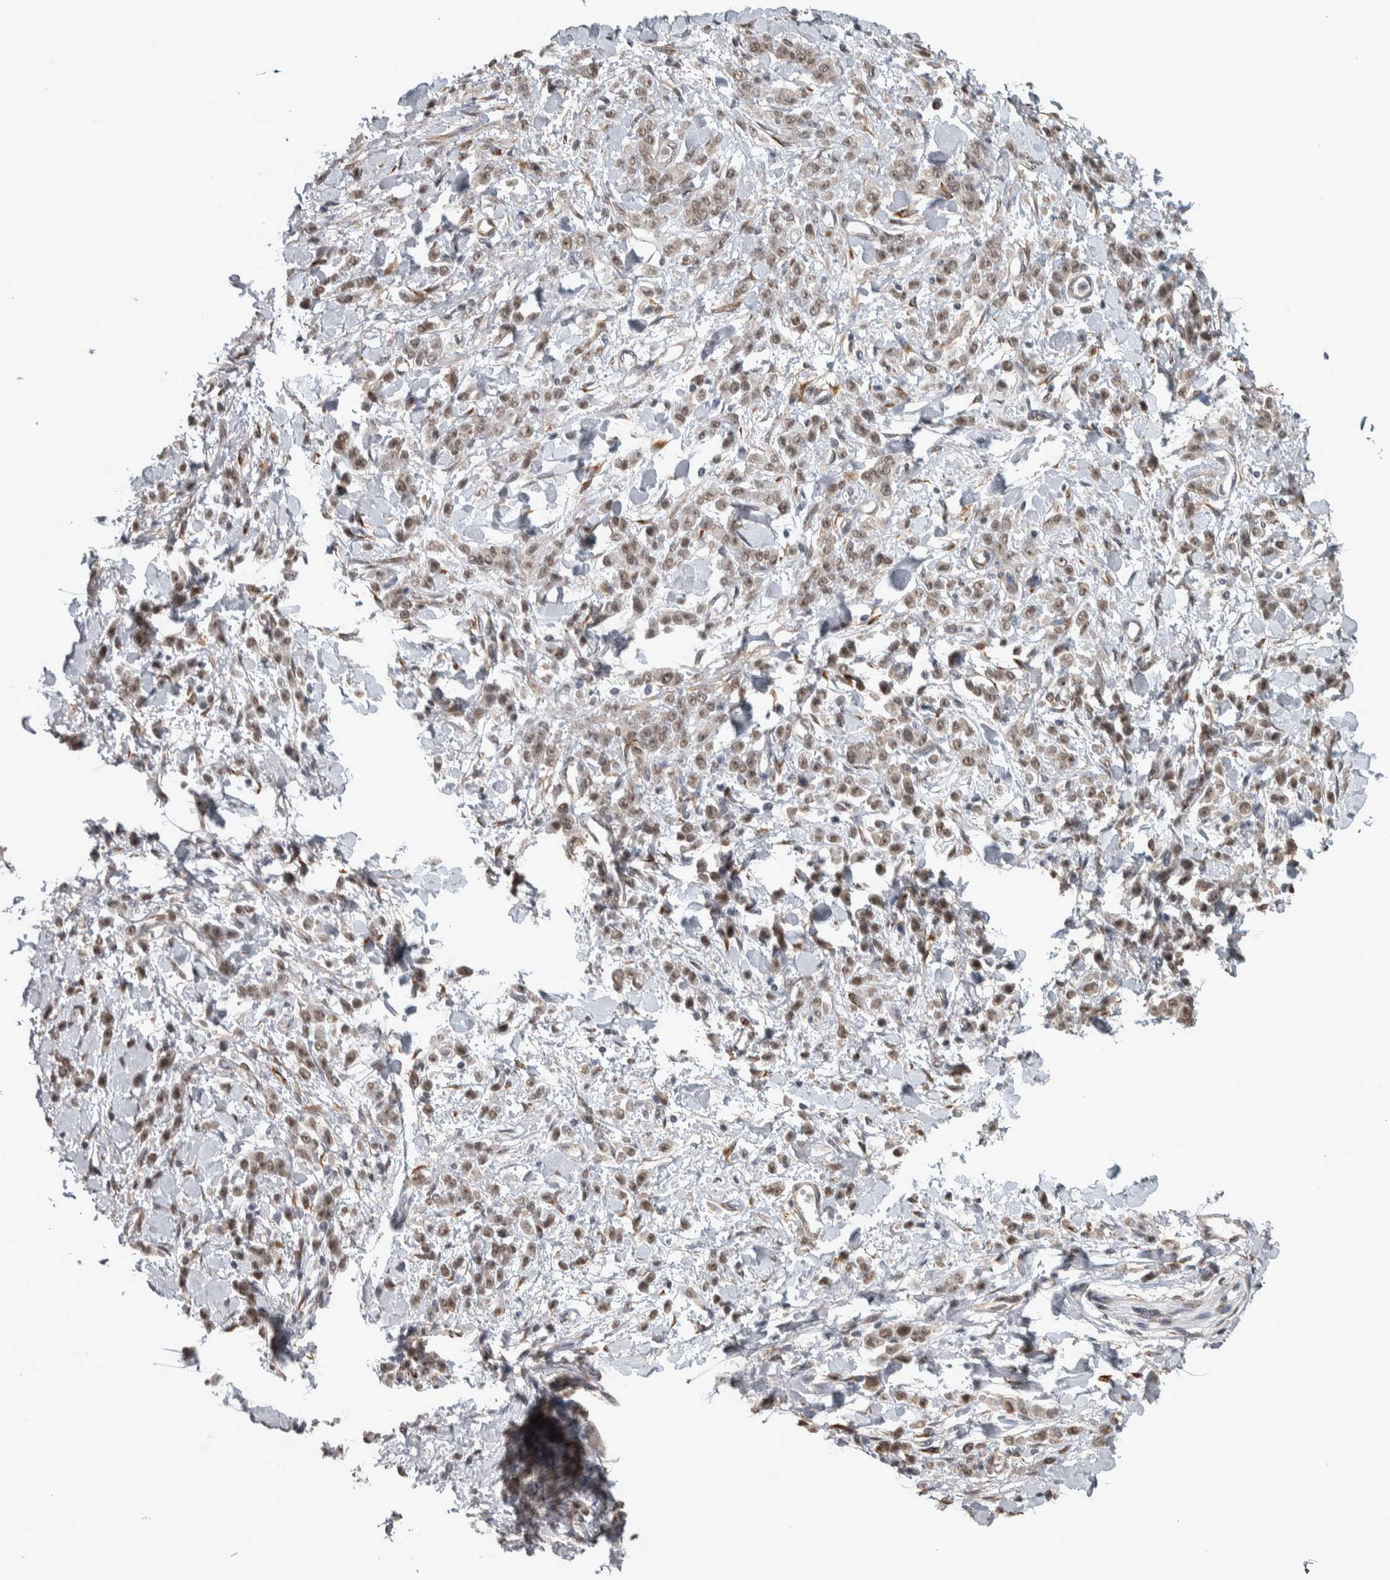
{"staining": {"intensity": "weak", "quantity": ">75%", "location": "nuclear"}, "tissue": "stomach cancer", "cell_type": "Tumor cells", "image_type": "cancer", "snomed": [{"axis": "morphology", "description": "Normal tissue, NOS"}, {"axis": "morphology", "description": "Adenocarcinoma, NOS"}, {"axis": "topography", "description": "Stomach"}], "caption": "Immunohistochemistry micrograph of adenocarcinoma (stomach) stained for a protein (brown), which shows low levels of weak nuclear positivity in about >75% of tumor cells.", "gene": "DDX42", "patient": {"sex": "male", "age": 82}}